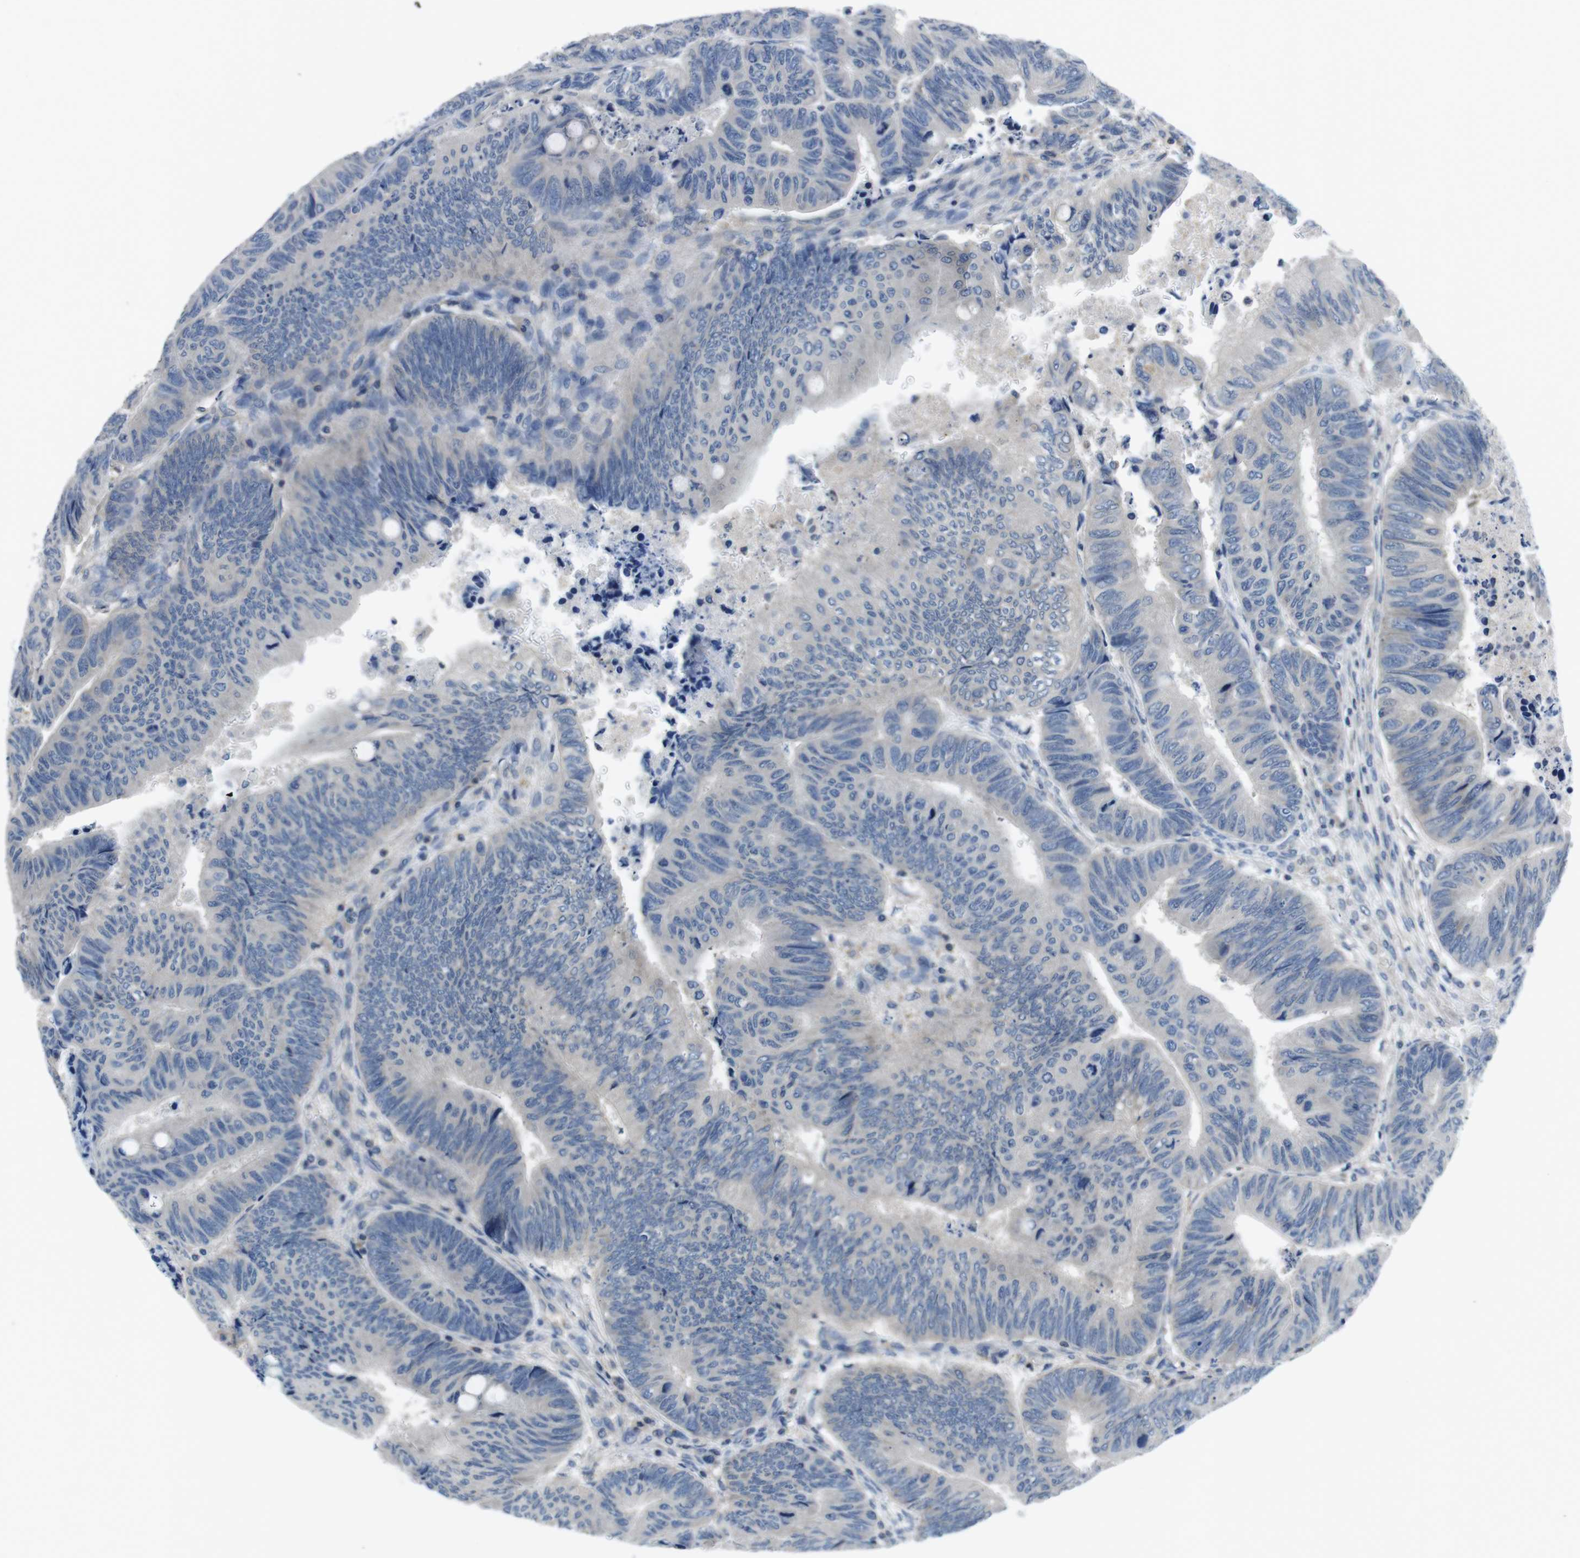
{"staining": {"intensity": "negative", "quantity": "none", "location": "none"}, "tissue": "colorectal cancer", "cell_type": "Tumor cells", "image_type": "cancer", "snomed": [{"axis": "morphology", "description": "Normal tissue, NOS"}, {"axis": "morphology", "description": "Adenocarcinoma, NOS"}, {"axis": "topography", "description": "Rectum"}, {"axis": "topography", "description": "Peripheral nerve tissue"}], "caption": "Immunohistochemistry (IHC) histopathology image of colorectal adenocarcinoma stained for a protein (brown), which reveals no expression in tumor cells. (Brightfield microscopy of DAB immunohistochemistry at high magnification).", "gene": "PIK3CD", "patient": {"sex": "male", "age": 92}}